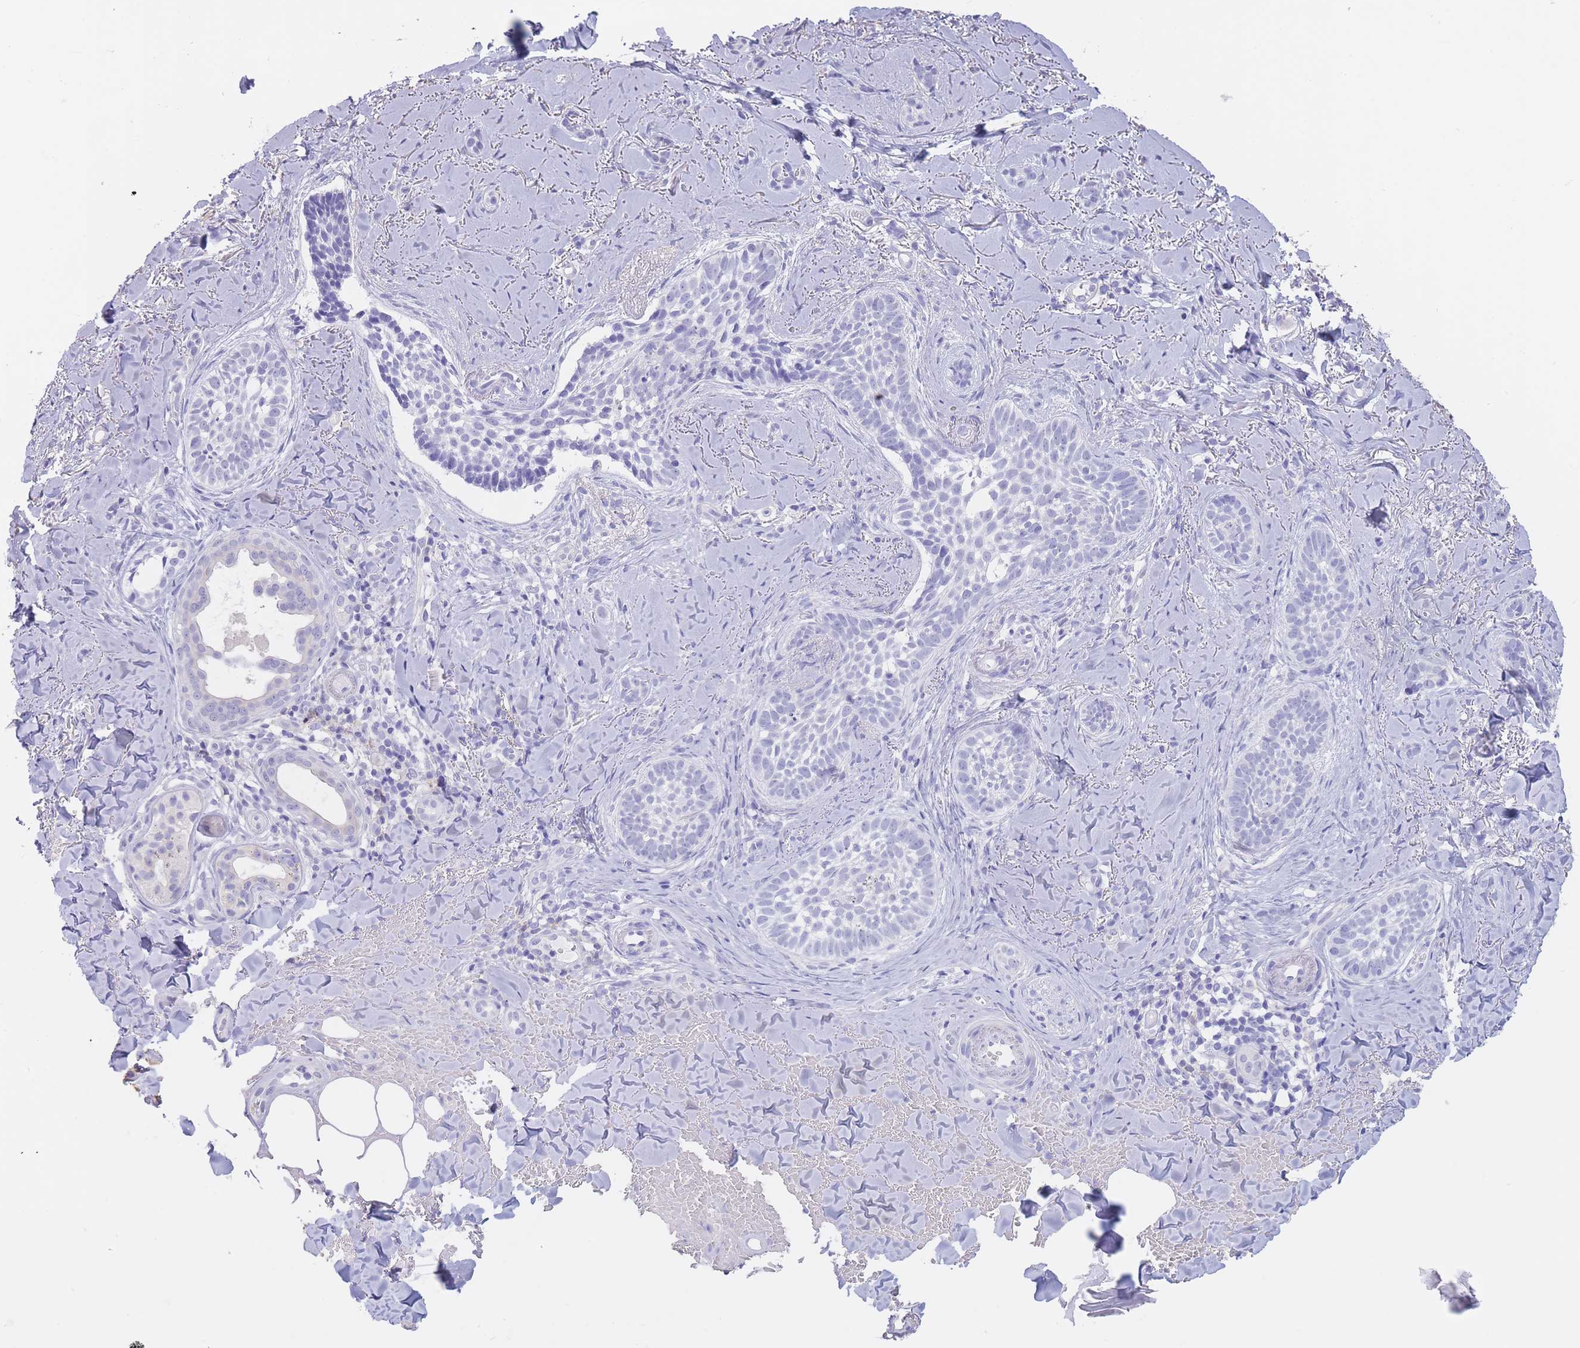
{"staining": {"intensity": "negative", "quantity": "none", "location": "none"}, "tissue": "skin cancer", "cell_type": "Tumor cells", "image_type": "cancer", "snomed": [{"axis": "morphology", "description": "Basal cell carcinoma"}, {"axis": "topography", "description": "Skin"}], "caption": "Protein analysis of skin basal cell carcinoma shows no significant staining in tumor cells.", "gene": "CD37", "patient": {"sex": "female", "age": 55}}